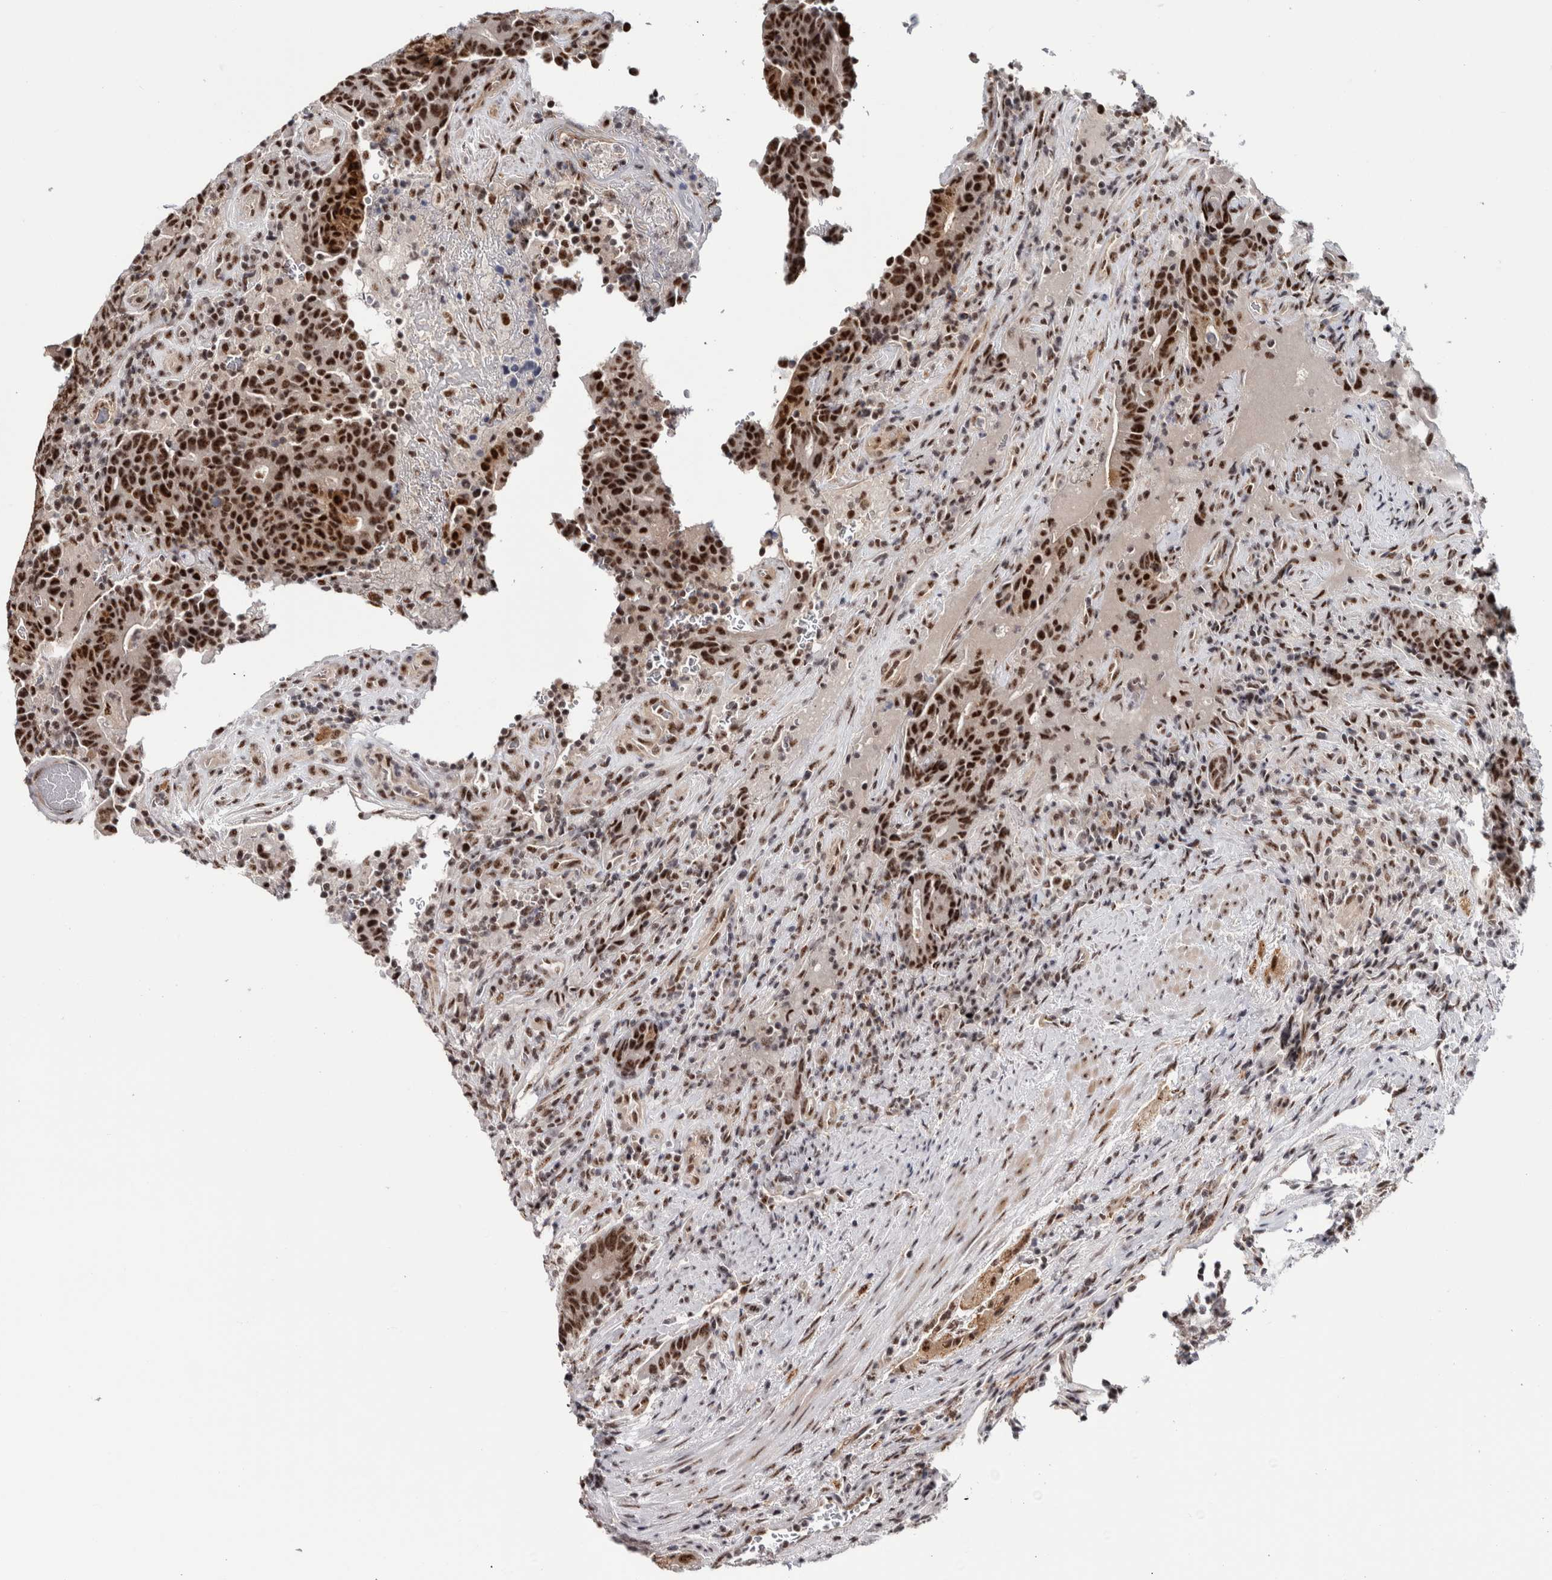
{"staining": {"intensity": "strong", "quantity": ">75%", "location": "nuclear"}, "tissue": "colorectal cancer", "cell_type": "Tumor cells", "image_type": "cancer", "snomed": [{"axis": "morphology", "description": "Normal tissue, NOS"}, {"axis": "morphology", "description": "Adenocarcinoma, NOS"}, {"axis": "topography", "description": "Colon"}], "caption": "Immunohistochemical staining of human colorectal adenocarcinoma displays high levels of strong nuclear protein expression in approximately >75% of tumor cells.", "gene": "MKNK1", "patient": {"sex": "female", "age": 75}}